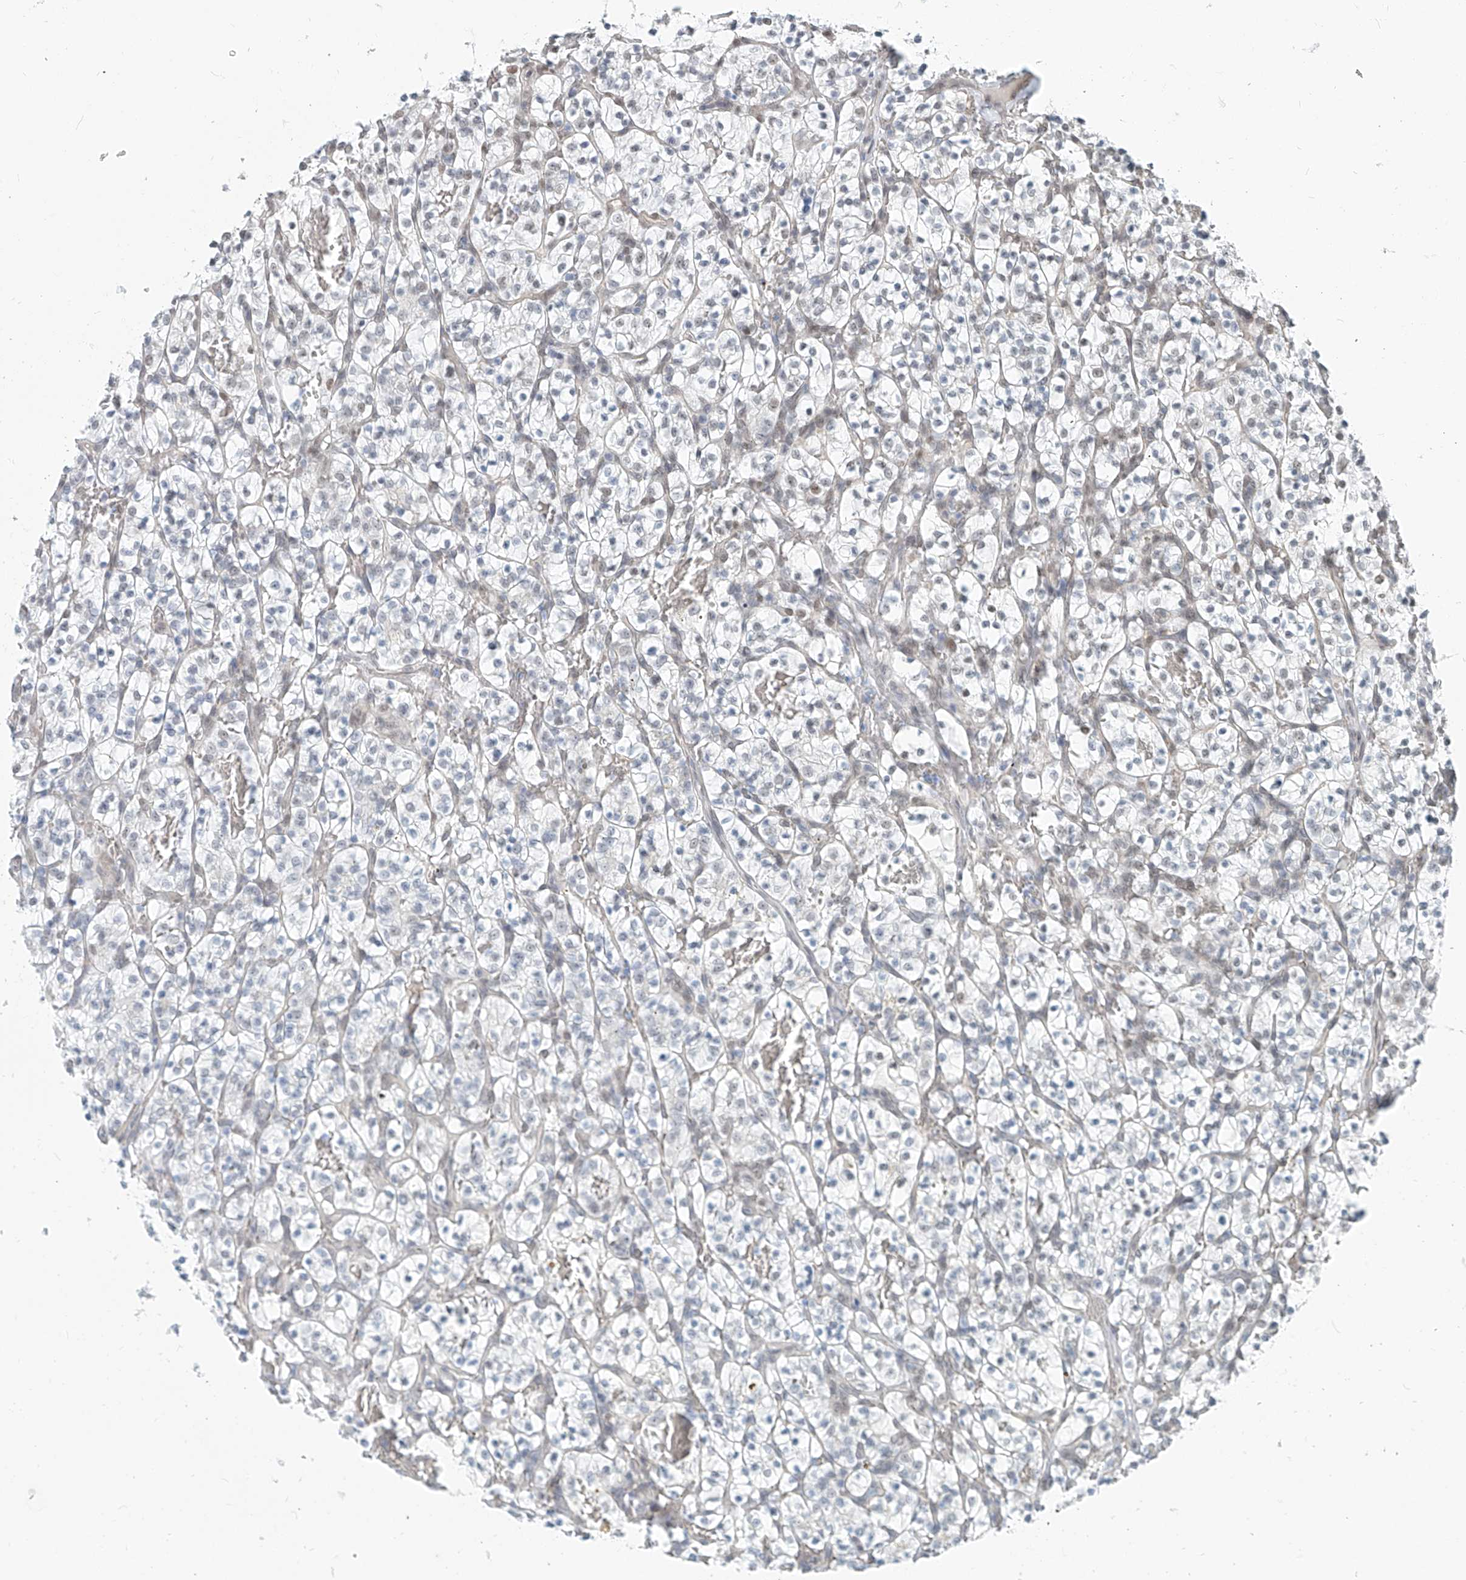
{"staining": {"intensity": "negative", "quantity": "none", "location": "none"}, "tissue": "renal cancer", "cell_type": "Tumor cells", "image_type": "cancer", "snomed": [{"axis": "morphology", "description": "Adenocarcinoma, NOS"}, {"axis": "topography", "description": "Kidney"}], "caption": "High power microscopy micrograph of an immunohistochemistry (IHC) image of adenocarcinoma (renal), revealing no significant positivity in tumor cells.", "gene": "SASH1", "patient": {"sex": "female", "age": 57}}